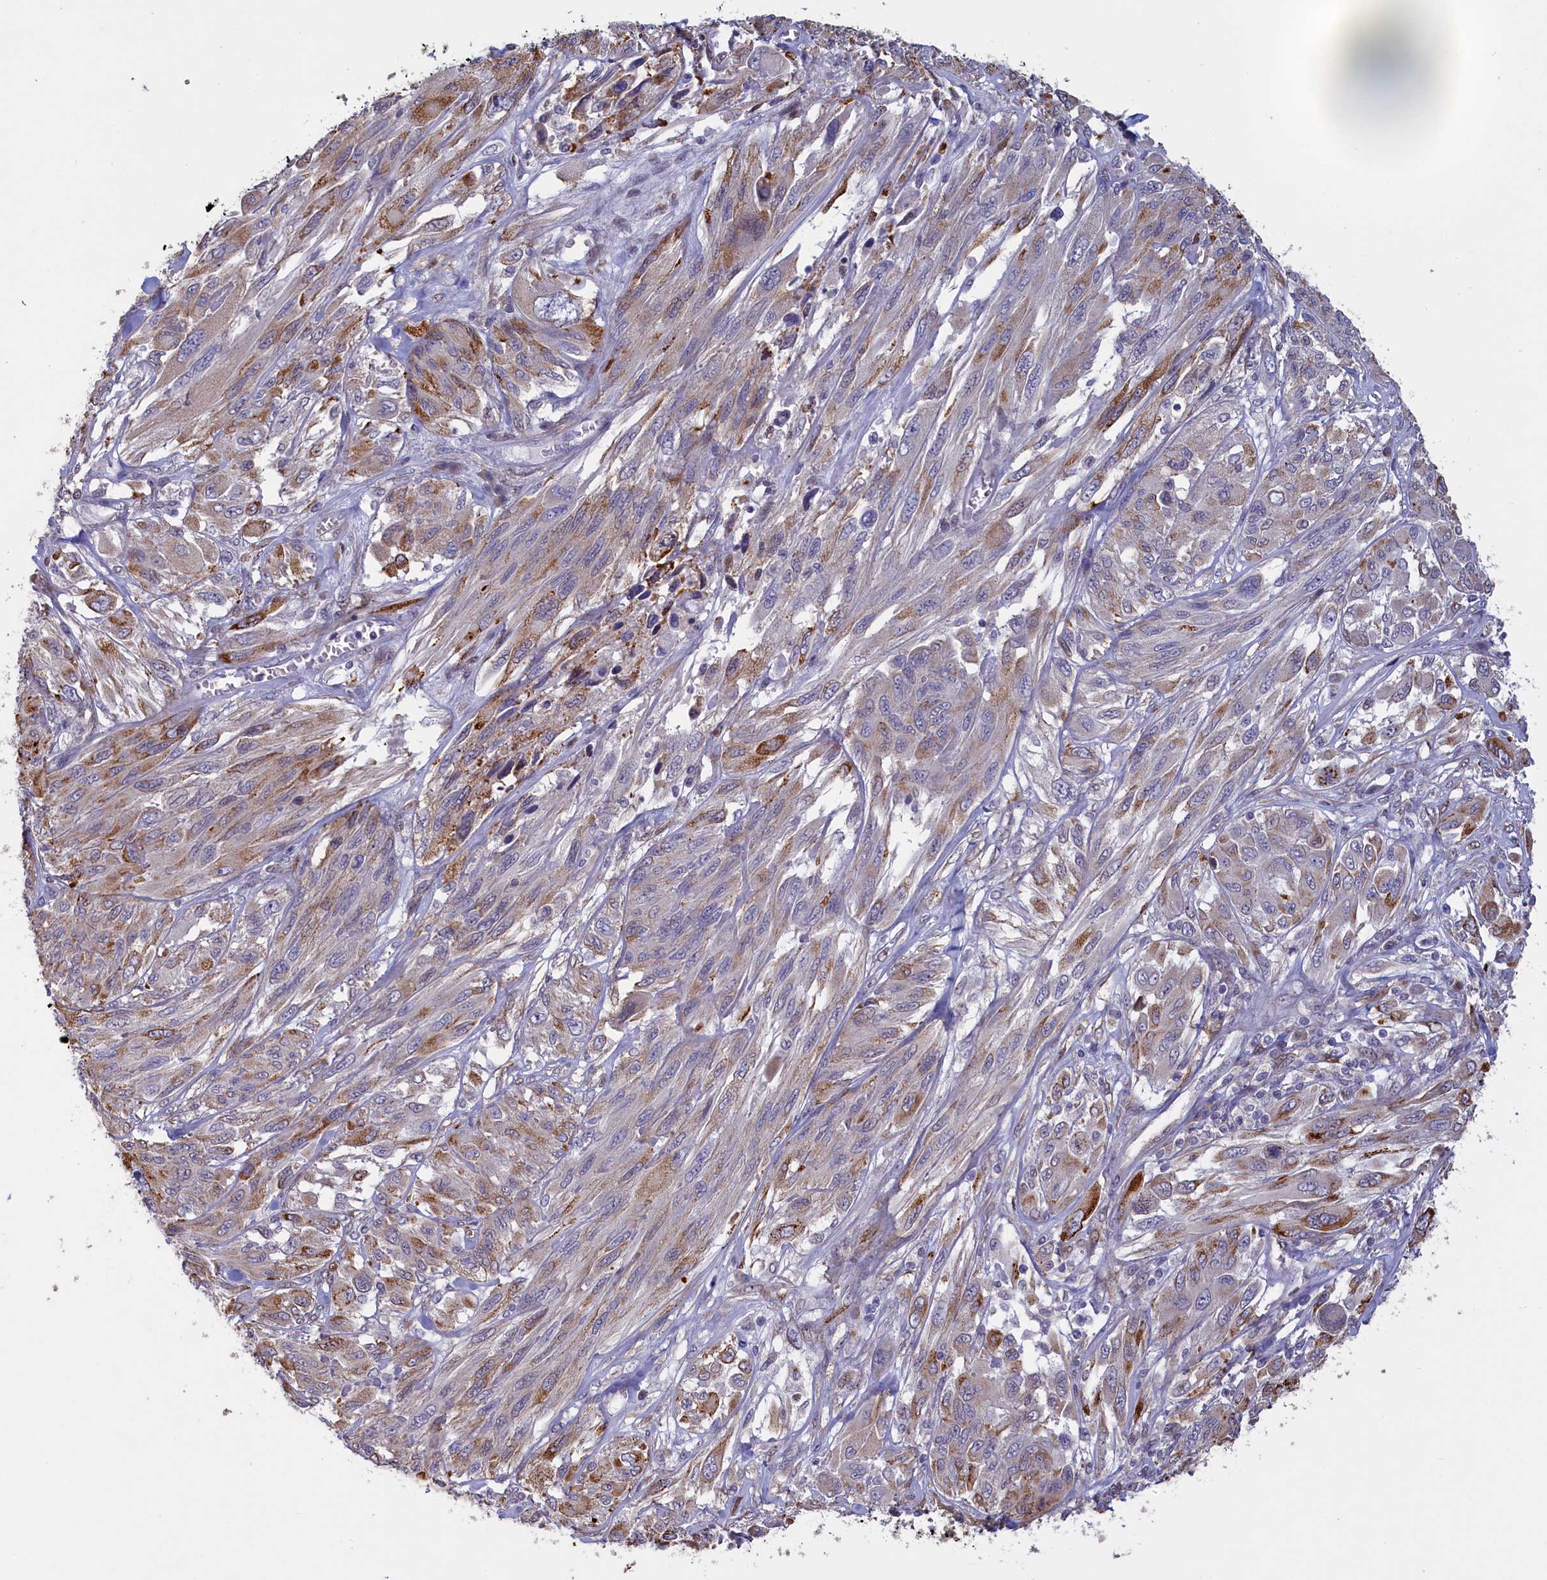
{"staining": {"intensity": "strong", "quantity": "25%-75%", "location": "cytoplasmic/membranous"}, "tissue": "melanoma", "cell_type": "Tumor cells", "image_type": "cancer", "snomed": [{"axis": "morphology", "description": "Malignant melanoma, NOS"}, {"axis": "topography", "description": "Skin"}], "caption": "Malignant melanoma stained with a brown dye demonstrates strong cytoplasmic/membranous positive staining in approximately 25%-75% of tumor cells.", "gene": "UCHL3", "patient": {"sex": "female", "age": 91}}